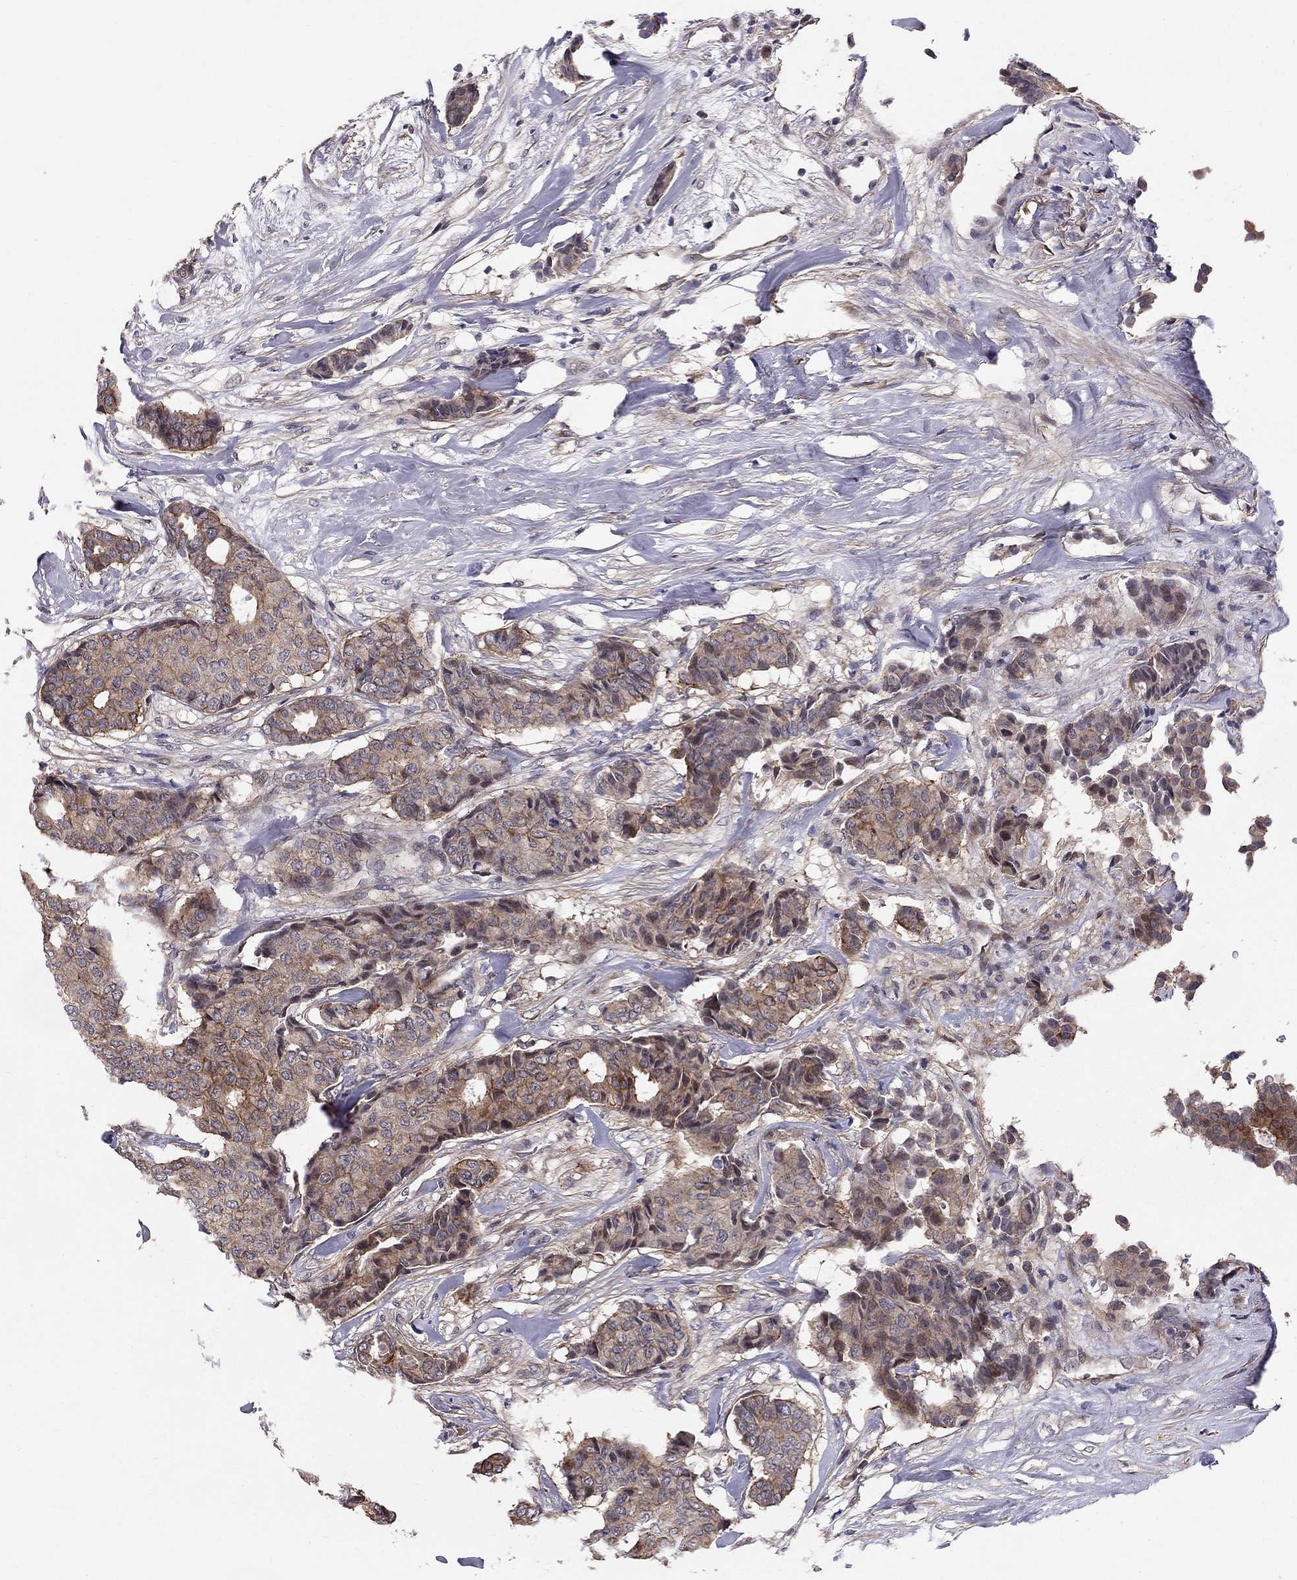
{"staining": {"intensity": "strong", "quantity": "25%-75%", "location": "cytoplasmic/membranous"}, "tissue": "breast cancer", "cell_type": "Tumor cells", "image_type": "cancer", "snomed": [{"axis": "morphology", "description": "Duct carcinoma"}, {"axis": "topography", "description": "Breast"}], "caption": "The photomicrograph displays immunohistochemical staining of invasive ductal carcinoma (breast). There is strong cytoplasmic/membranous staining is present in approximately 25%-75% of tumor cells. (IHC, brightfield microscopy, high magnification).", "gene": "GJB4", "patient": {"sex": "female", "age": 75}}